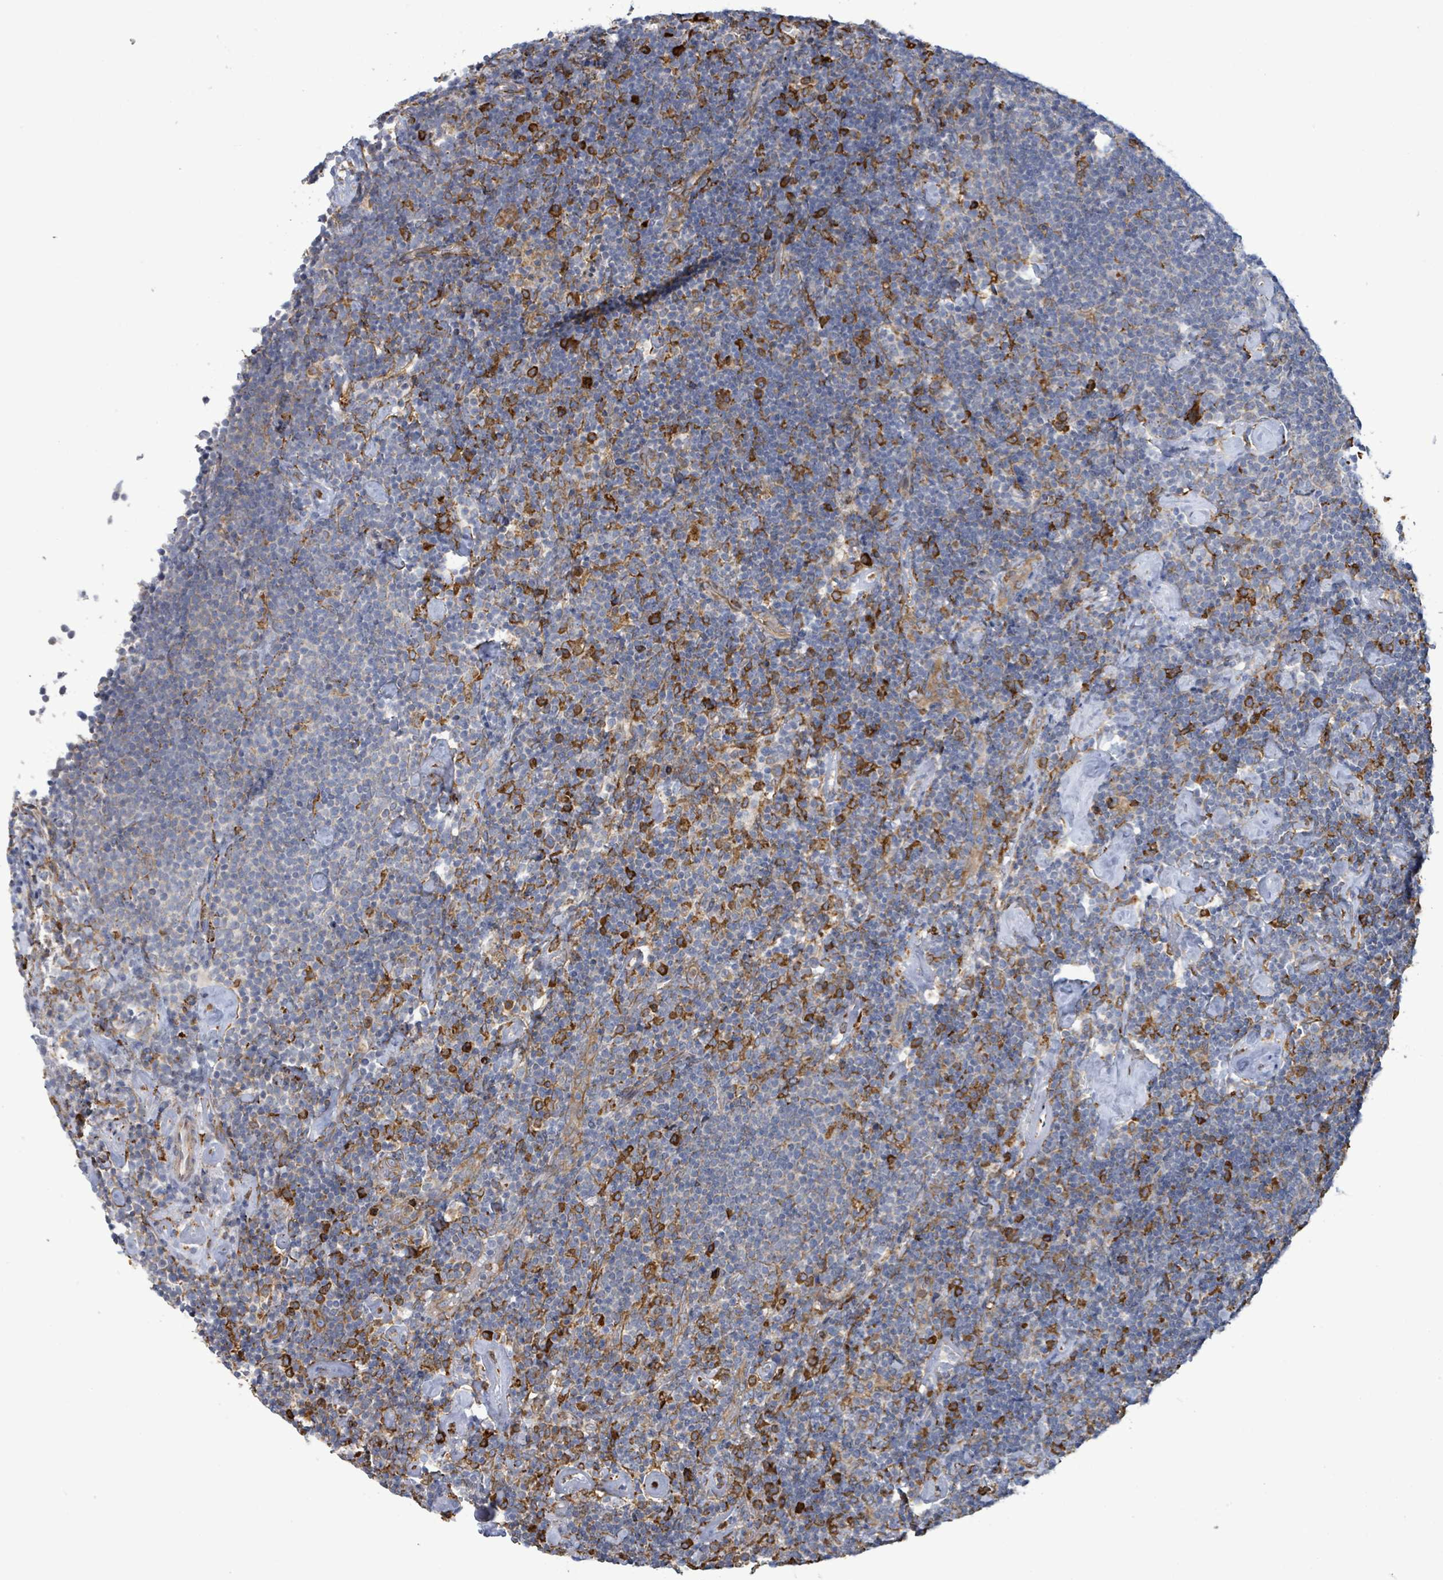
{"staining": {"intensity": "strong", "quantity": "<25%", "location": "cytoplasmic/membranous"}, "tissue": "lymphoma", "cell_type": "Tumor cells", "image_type": "cancer", "snomed": [{"axis": "morphology", "description": "Malignant lymphoma, non-Hodgkin's type, High grade"}, {"axis": "topography", "description": "Lymph node"}], "caption": "A medium amount of strong cytoplasmic/membranous expression is present in approximately <25% of tumor cells in lymphoma tissue.", "gene": "RFPL4A", "patient": {"sex": "male", "age": 61}}